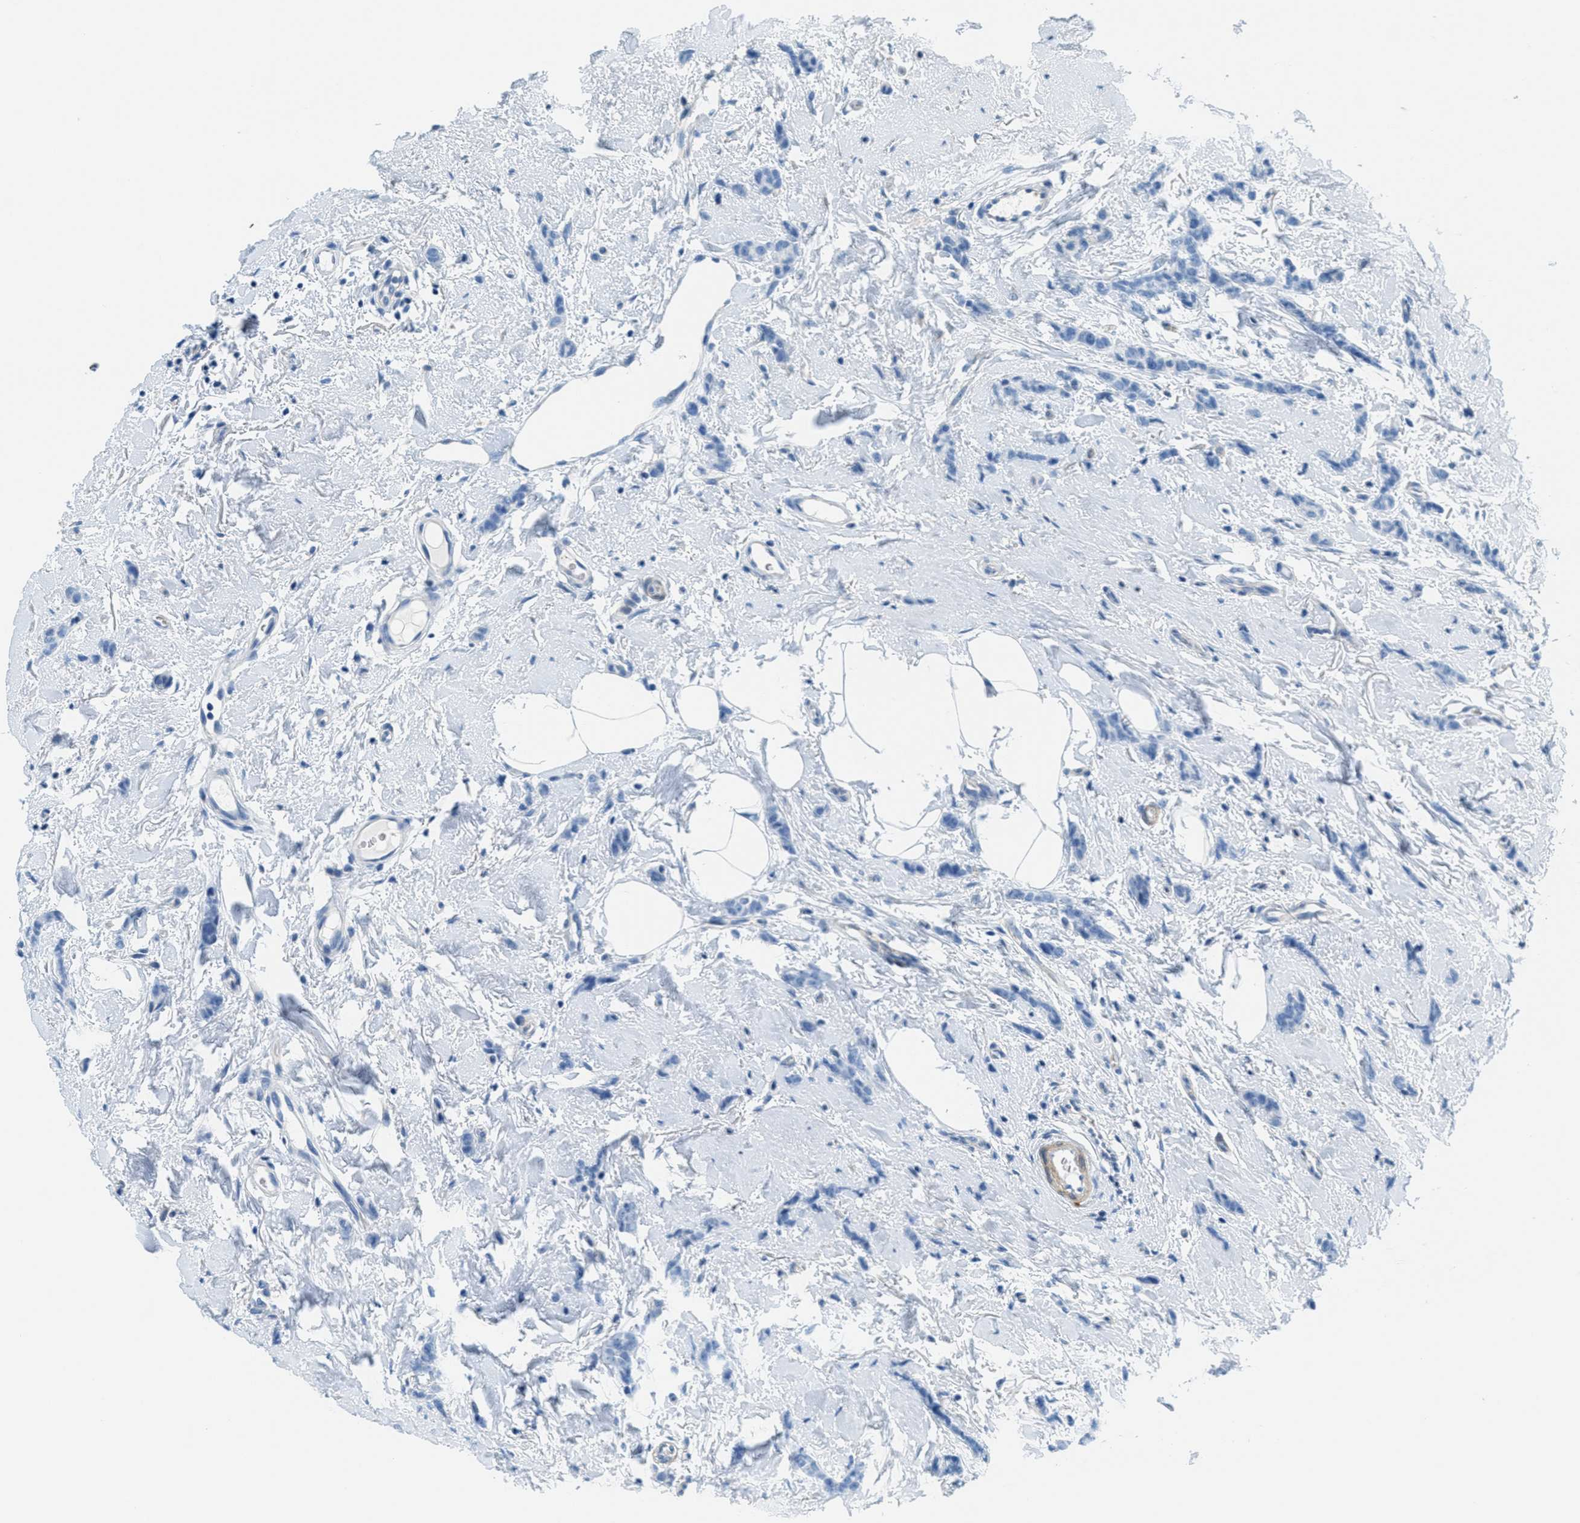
{"staining": {"intensity": "negative", "quantity": "none", "location": "none"}, "tissue": "breast cancer", "cell_type": "Tumor cells", "image_type": "cancer", "snomed": [{"axis": "morphology", "description": "Lobular carcinoma"}, {"axis": "topography", "description": "Skin"}, {"axis": "topography", "description": "Breast"}], "caption": "Breast lobular carcinoma was stained to show a protein in brown. There is no significant expression in tumor cells.", "gene": "MAPRE2", "patient": {"sex": "female", "age": 46}}